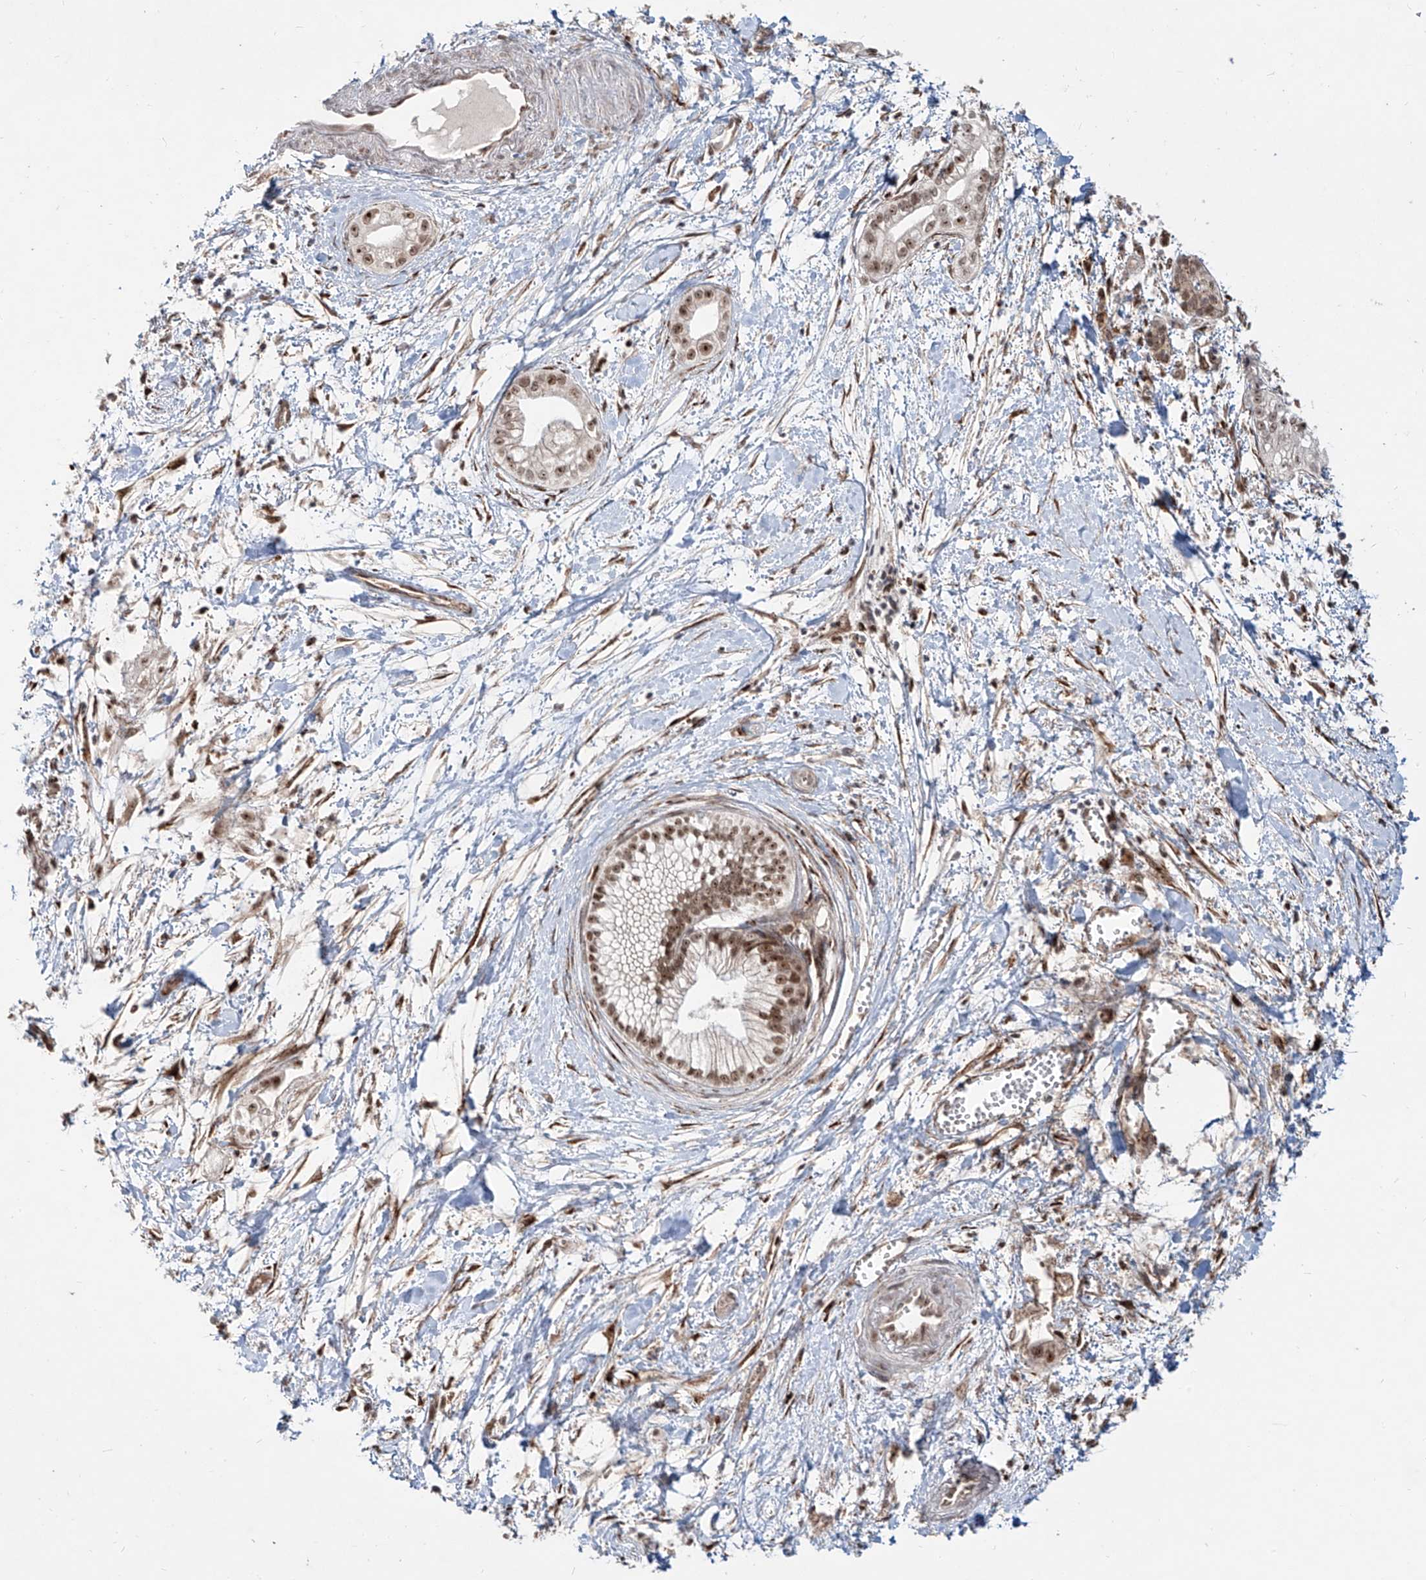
{"staining": {"intensity": "moderate", "quantity": ">75%", "location": "nuclear"}, "tissue": "pancreatic cancer", "cell_type": "Tumor cells", "image_type": "cancer", "snomed": [{"axis": "morphology", "description": "Adenocarcinoma, NOS"}, {"axis": "topography", "description": "Pancreas"}], "caption": "Human pancreatic cancer (adenocarcinoma) stained for a protein (brown) reveals moderate nuclear positive staining in about >75% of tumor cells.", "gene": "ZNF710", "patient": {"sex": "male", "age": 68}}